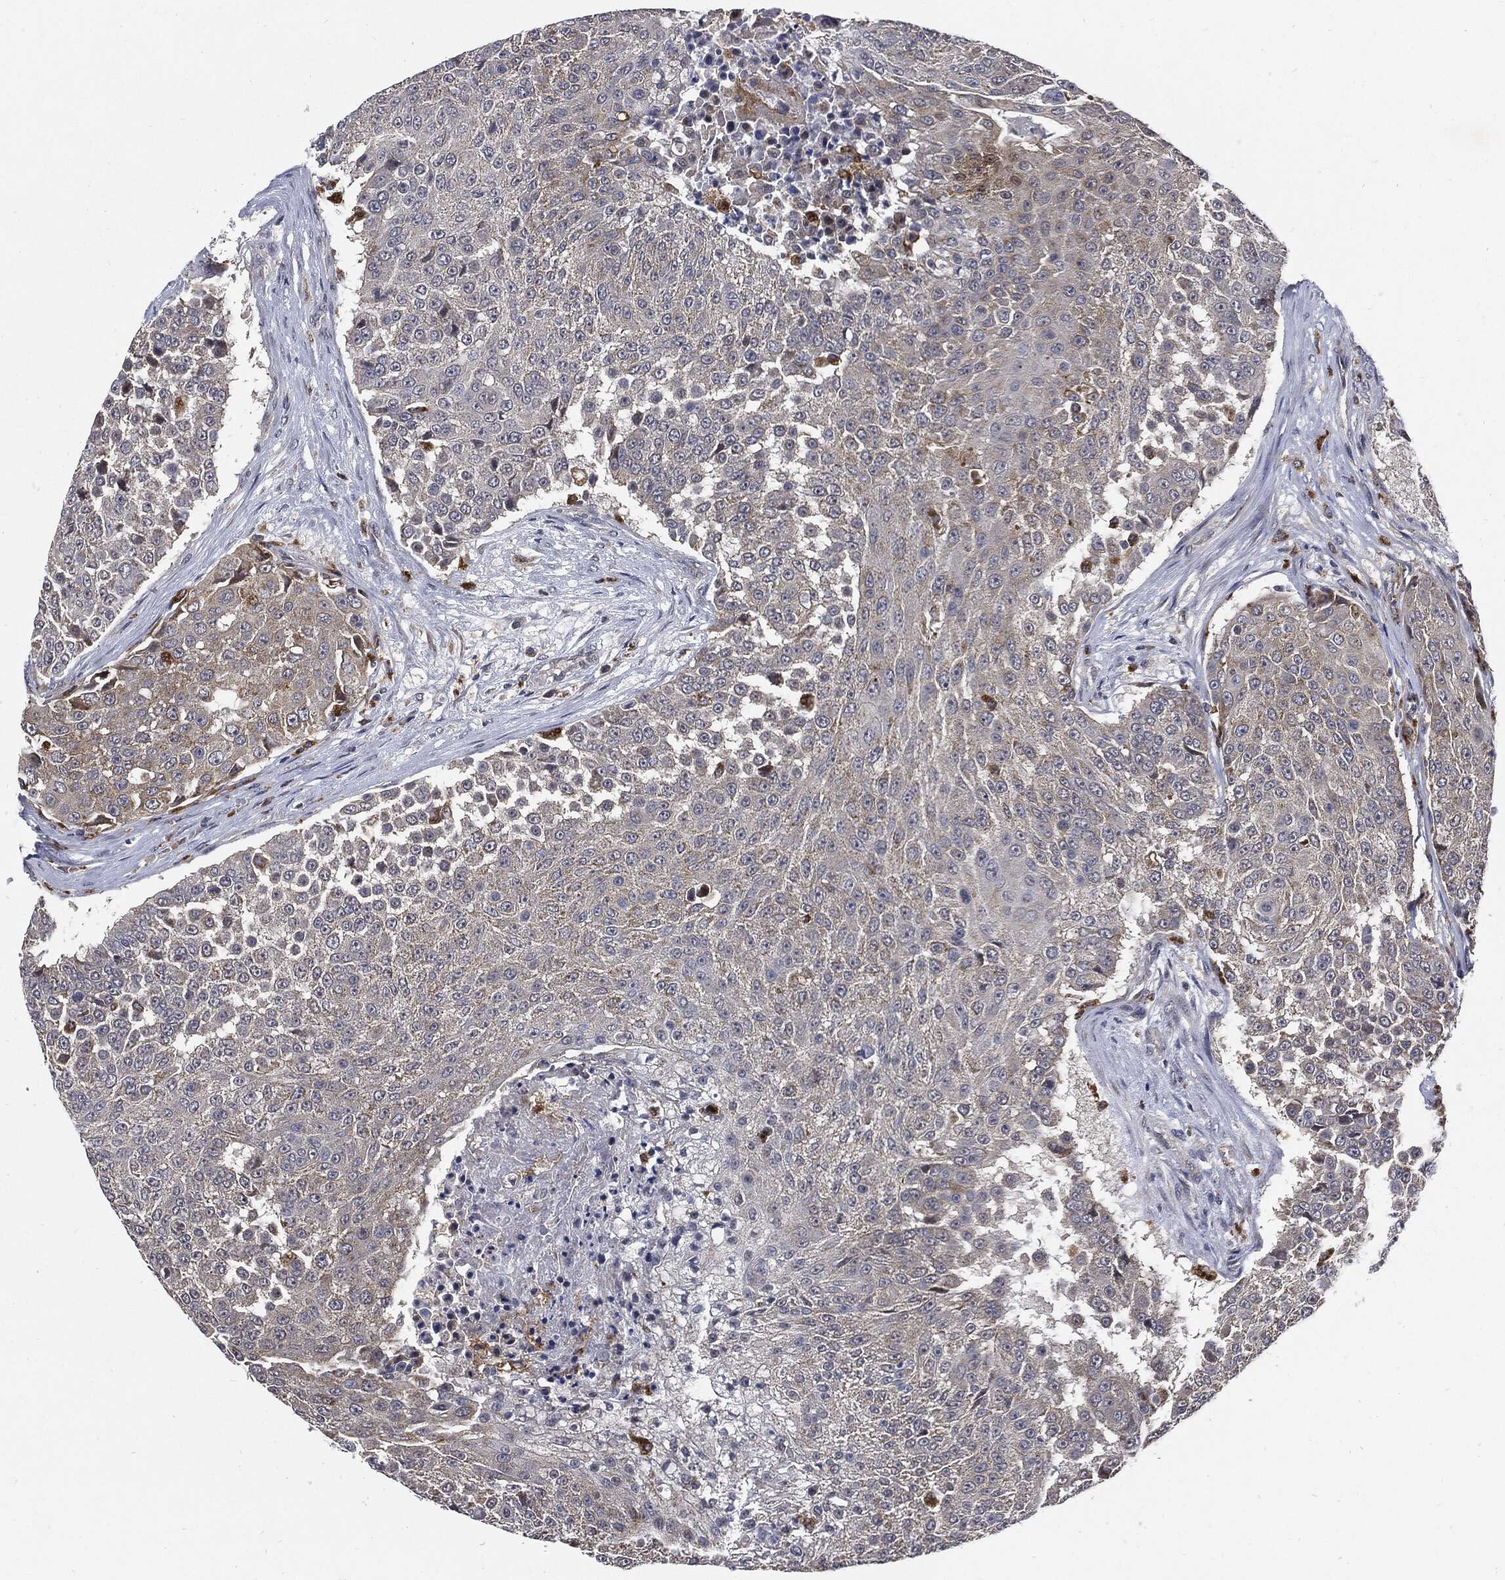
{"staining": {"intensity": "negative", "quantity": "none", "location": "none"}, "tissue": "urothelial cancer", "cell_type": "Tumor cells", "image_type": "cancer", "snomed": [{"axis": "morphology", "description": "Urothelial carcinoma, High grade"}, {"axis": "topography", "description": "Urinary bladder"}], "caption": "This is a histopathology image of IHC staining of urothelial cancer, which shows no expression in tumor cells.", "gene": "SLC31A2", "patient": {"sex": "female", "age": 63}}